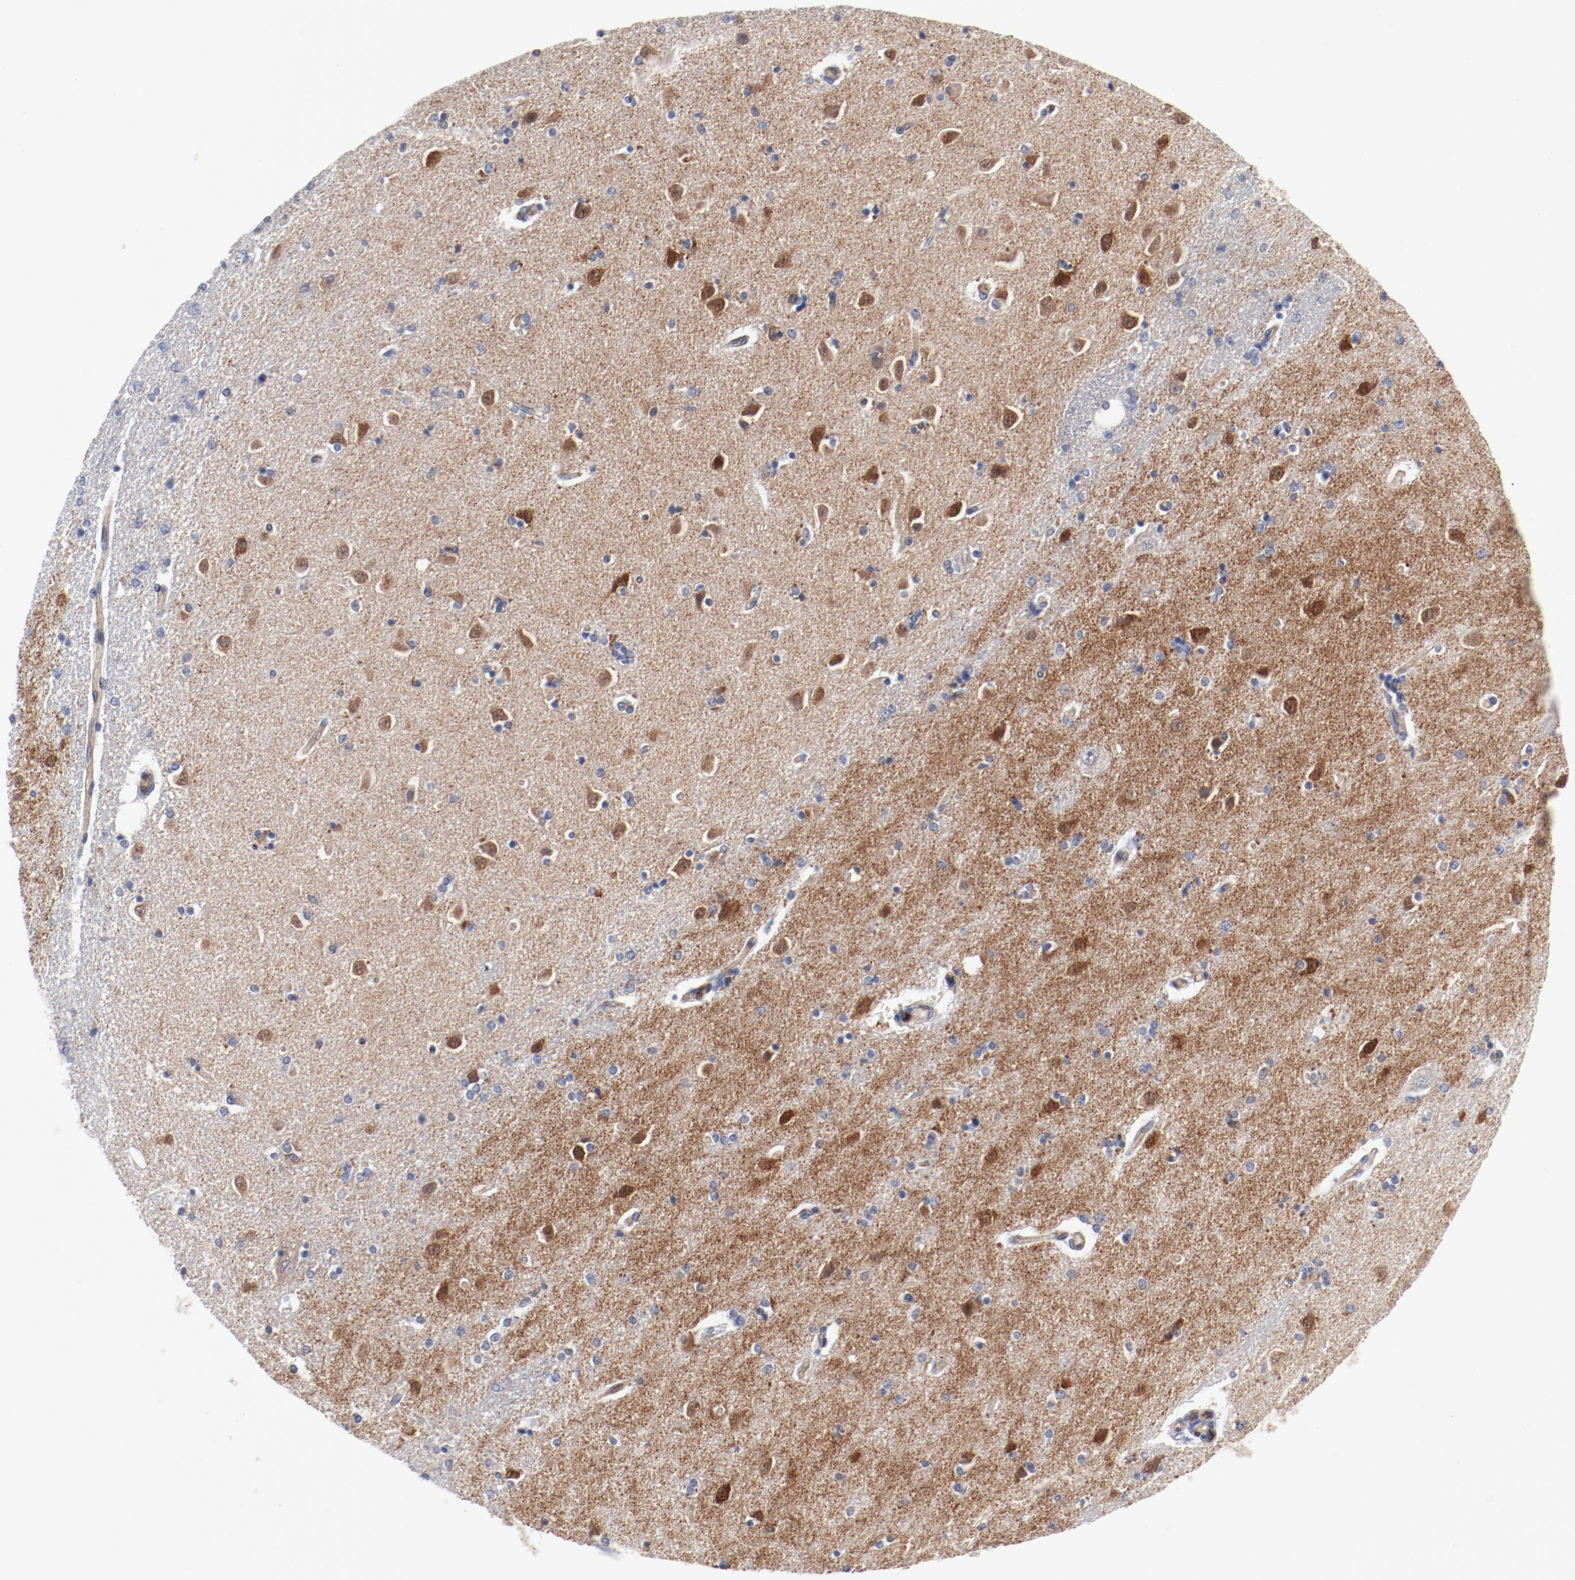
{"staining": {"intensity": "negative", "quantity": "none", "location": "none"}, "tissue": "caudate", "cell_type": "Glial cells", "image_type": "normal", "snomed": [{"axis": "morphology", "description": "Normal tissue, NOS"}, {"axis": "topography", "description": "Lateral ventricle wall"}], "caption": "This micrograph is of unremarkable caudate stained with immunohistochemistry (IHC) to label a protein in brown with the nuclei are counter-stained blue. There is no positivity in glial cells.", "gene": "SHANK3", "patient": {"sex": "female", "age": 54}}